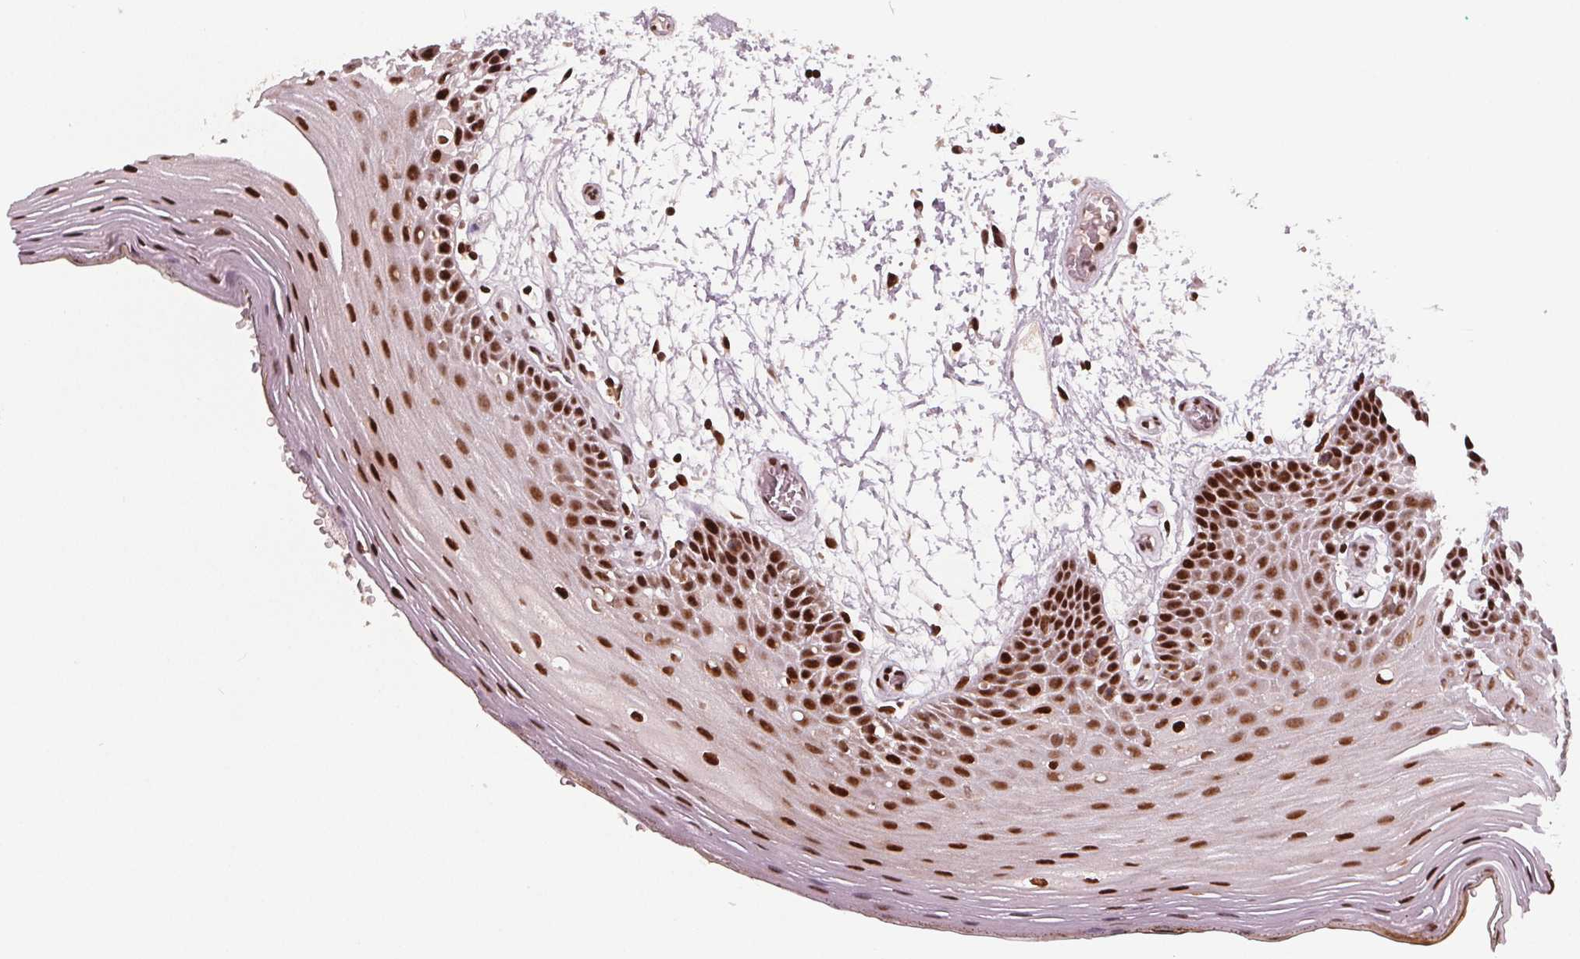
{"staining": {"intensity": "strong", "quantity": "25%-75%", "location": "nuclear"}, "tissue": "oral mucosa", "cell_type": "Squamous epithelial cells", "image_type": "normal", "snomed": [{"axis": "morphology", "description": "Normal tissue, NOS"}, {"axis": "morphology", "description": "Squamous cell carcinoma, NOS"}, {"axis": "topography", "description": "Oral tissue"}, {"axis": "topography", "description": "Head-Neck"}], "caption": "About 25%-75% of squamous epithelial cells in unremarkable human oral mucosa show strong nuclear protein expression as visualized by brown immunohistochemical staining.", "gene": "SNRNP35", "patient": {"sex": "male", "age": 52}}